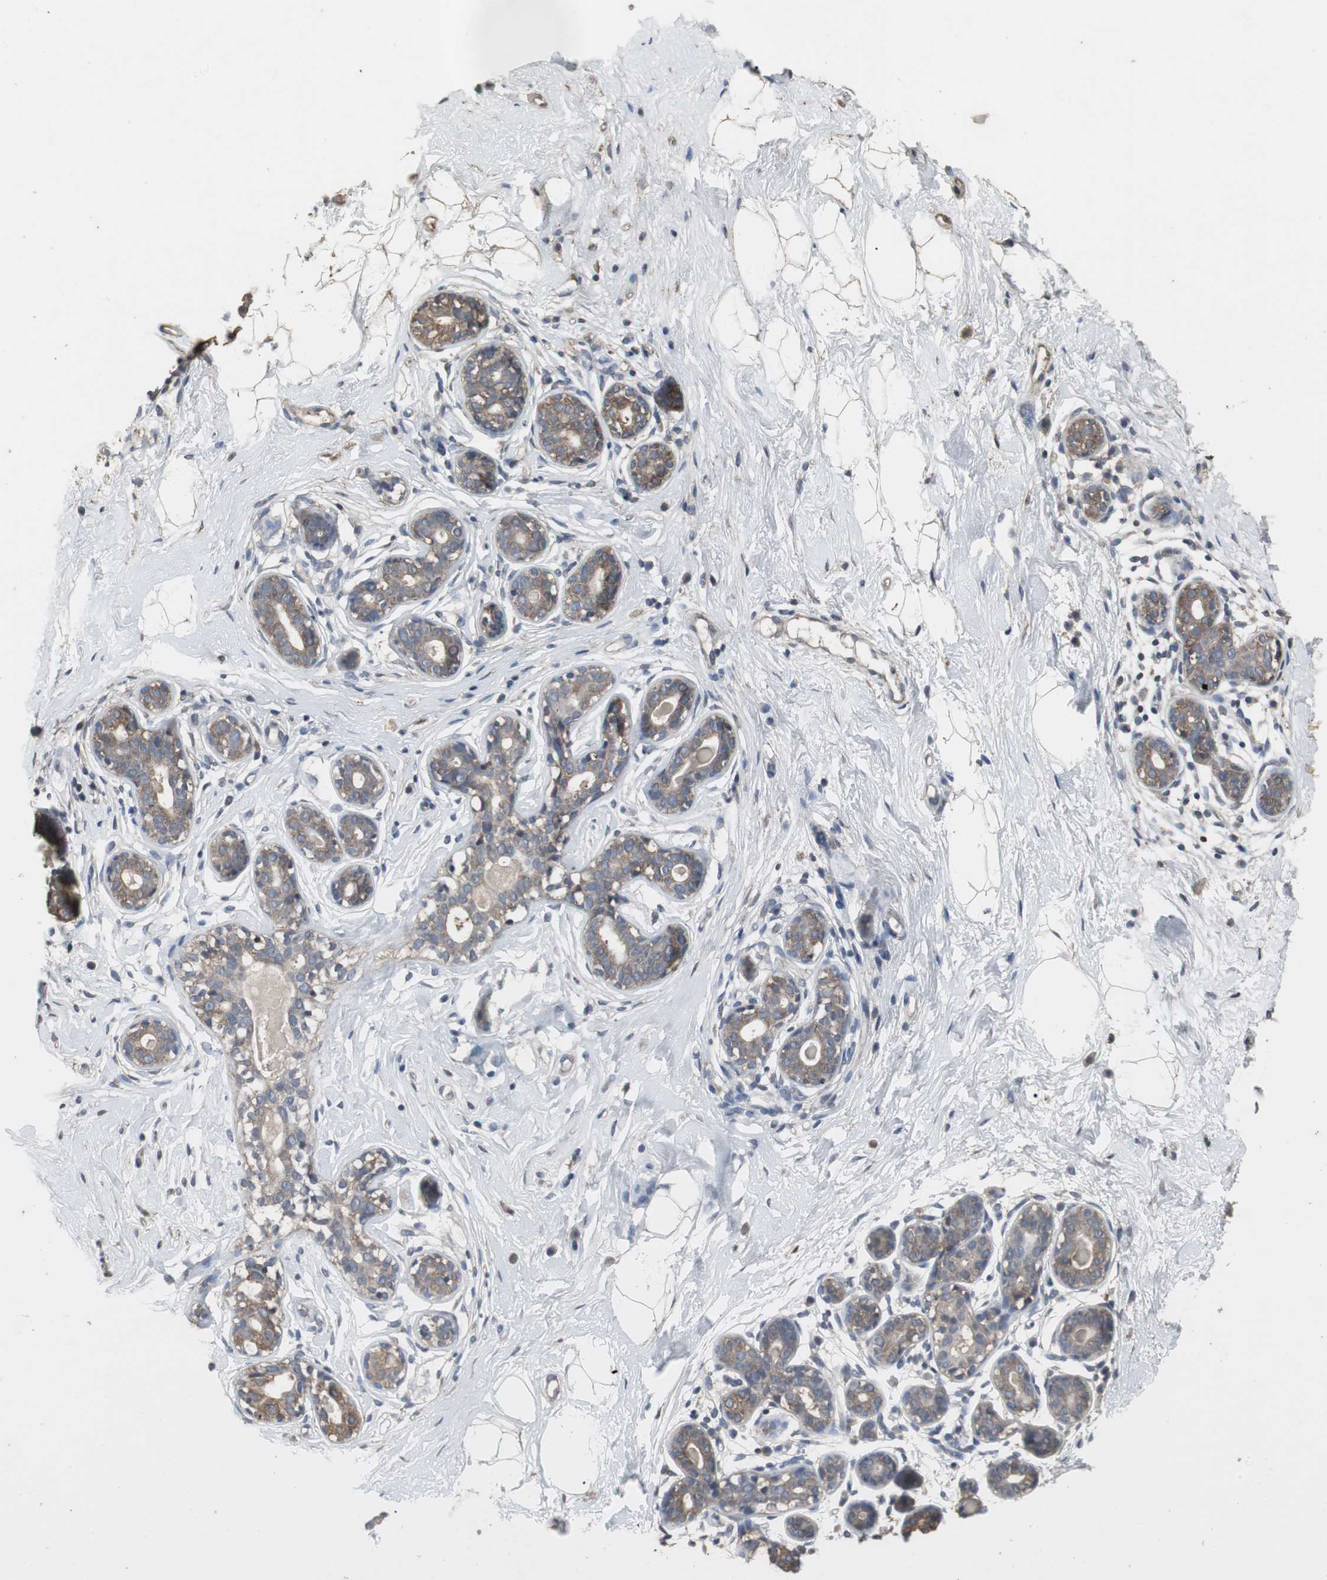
{"staining": {"intensity": "negative", "quantity": "none", "location": "none"}, "tissue": "breast", "cell_type": "Adipocytes", "image_type": "normal", "snomed": [{"axis": "morphology", "description": "Normal tissue, NOS"}, {"axis": "topography", "description": "Breast"}], "caption": "A micrograph of human breast is negative for staining in adipocytes. (DAB immunohistochemistry with hematoxylin counter stain).", "gene": "HPRT1", "patient": {"sex": "female", "age": 23}}